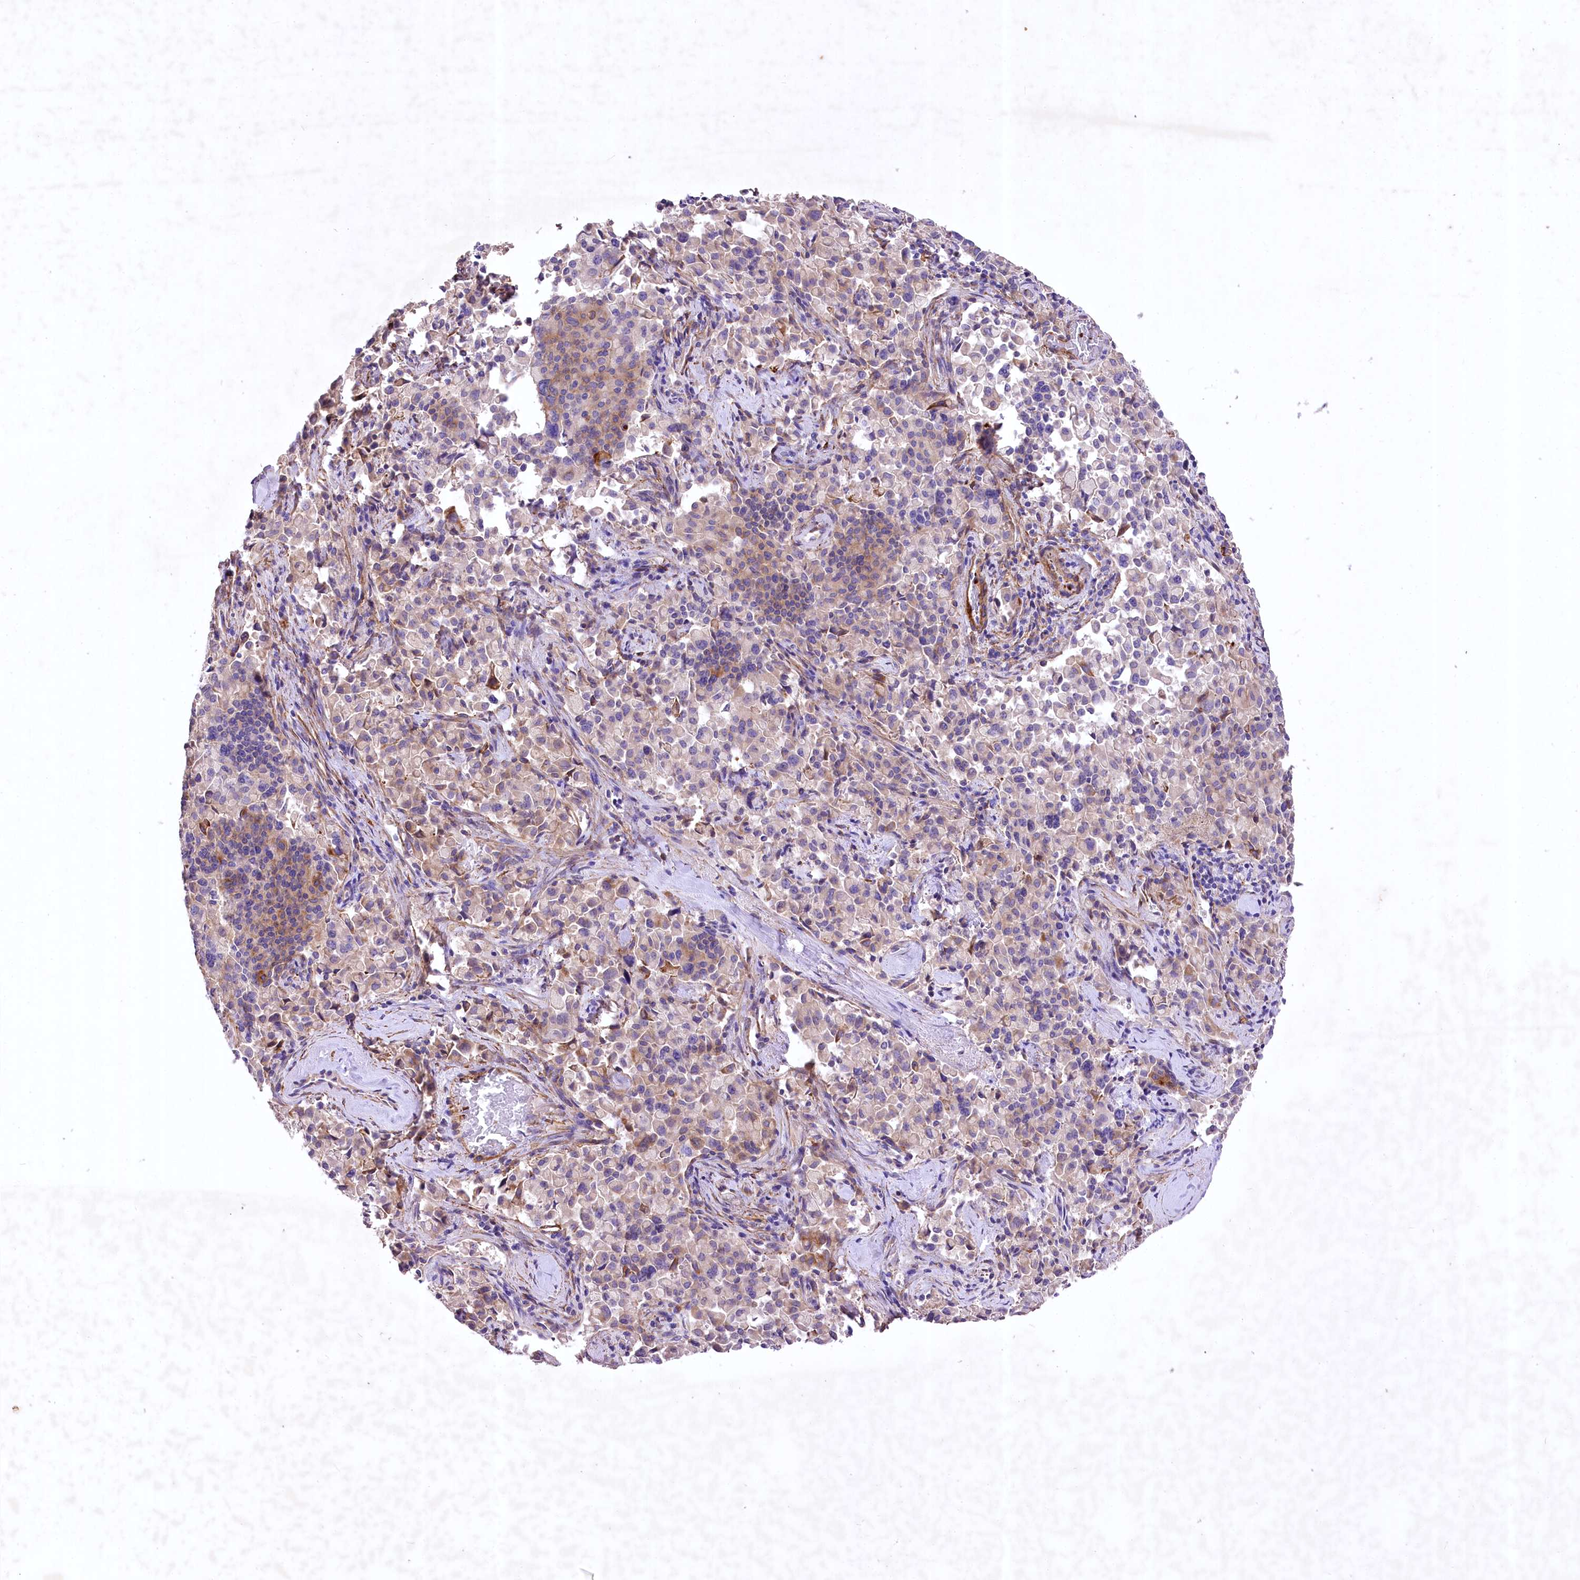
{"staining": {"intensity": "negative", "quantity": "none", "location": "none"}, "tissue": "pancreatic cancer", "cell_type": "Tumor cells", "image_type": "cancer", "snomed": [{"axis": "morphology", "description": "Adenocarcinoma, NOS"}, {"axis": "topography", "description": "Pancreas"}], "caption": "Protein analysis of pancreatic cancer (adenocarcinoma) exhibits no significant expression in tumor cells.", "gene": "RDH16", "patient": {"sex": "male", "age": 65}}